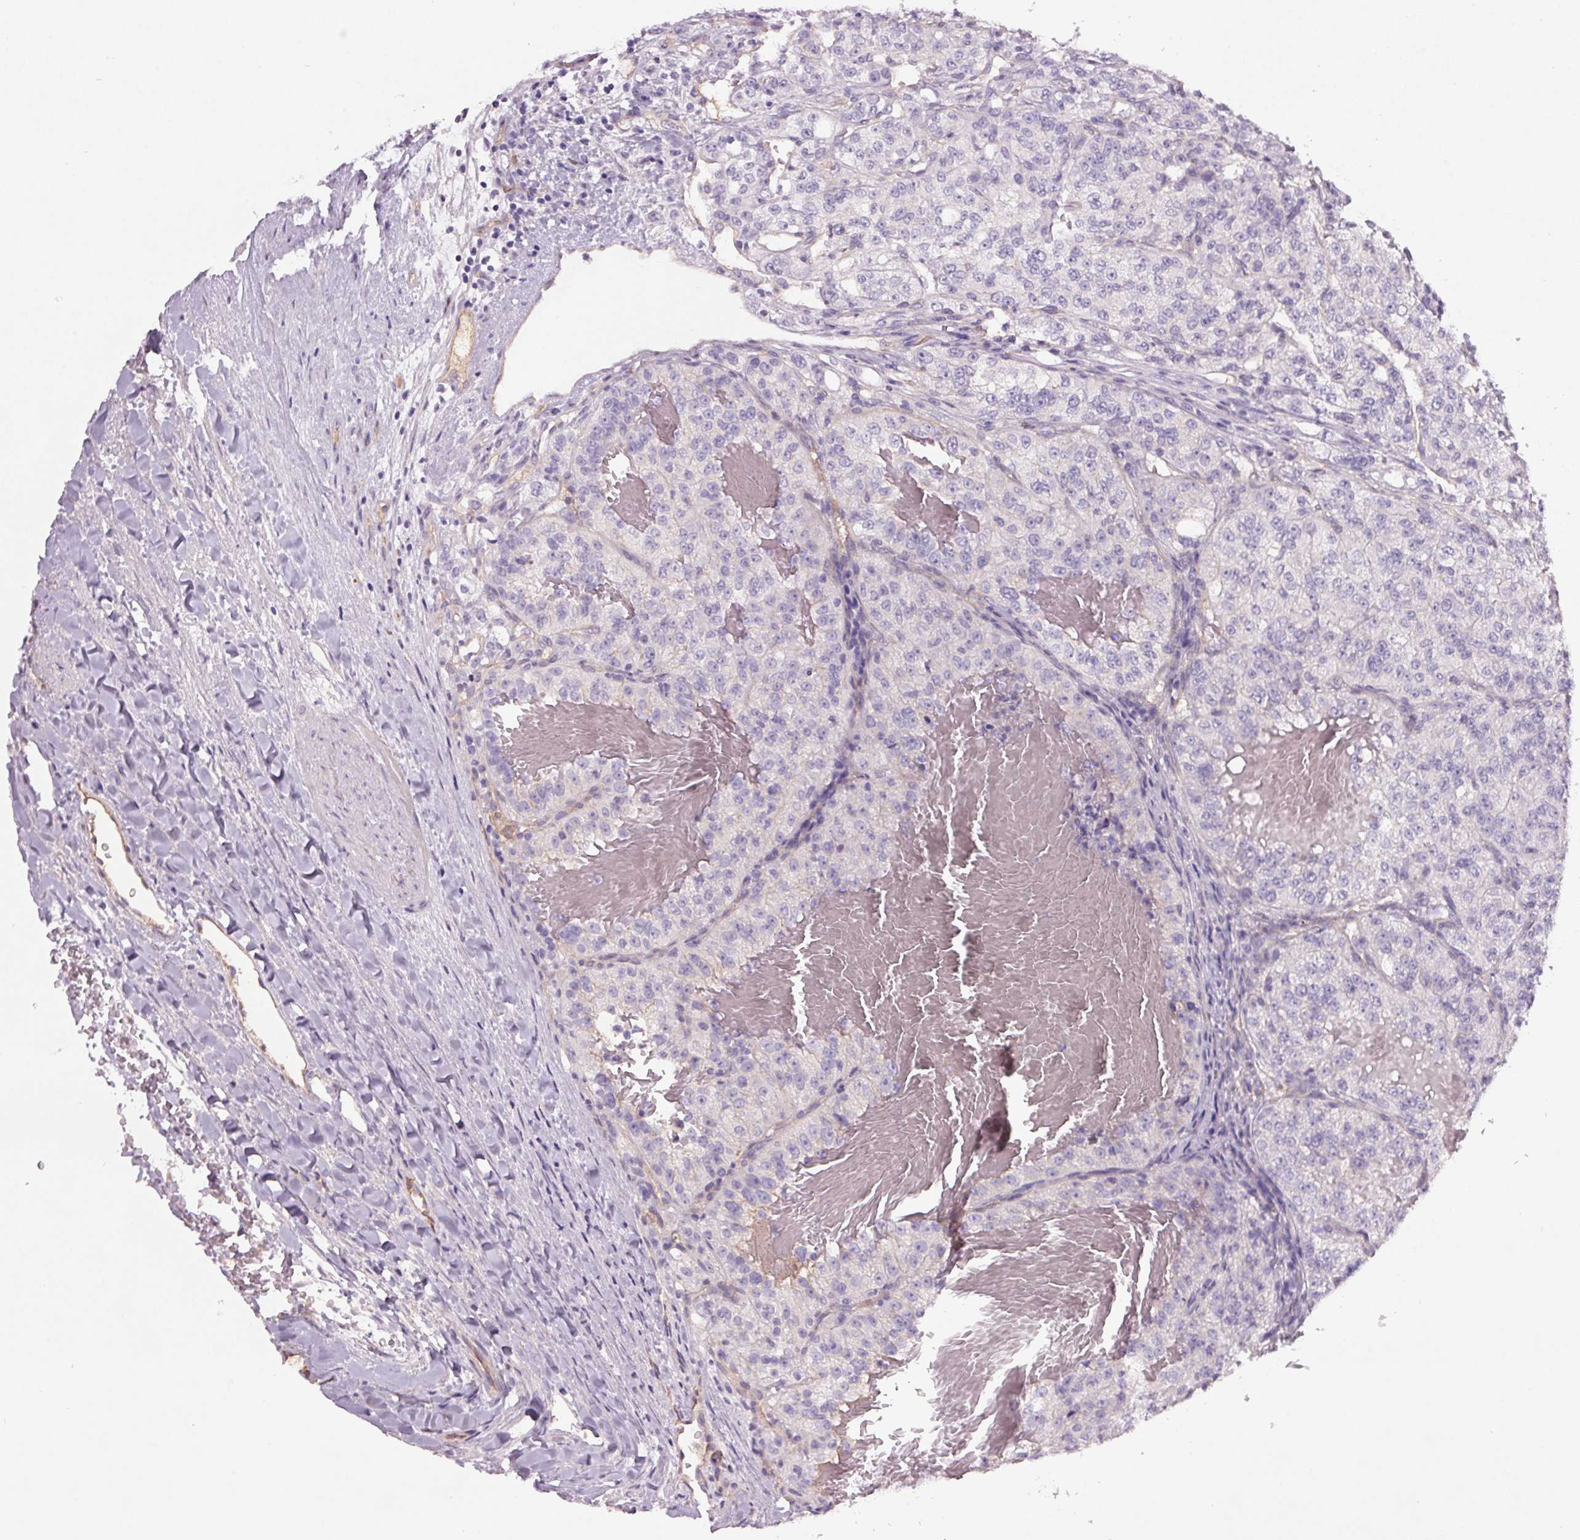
{"staining": {"intensity": "negative", "quantity": "none", "location": "none"}, "tissue": "renal cancer", "cell_type": "Tumor cells", "image_type": "cancer", "snomed": [{"axis": "morphology", "description": "Adenocarcinoma, NOS"}, {"axis": "topography", "description": "Kidney"}], "caption": "There is no significant positivity in tumor cells of renal adenocarcinoma. (DAB immunohistochemistry, high magnification).", "gene": "APOC4", "patient": {"sex": "female", "age": 63}}